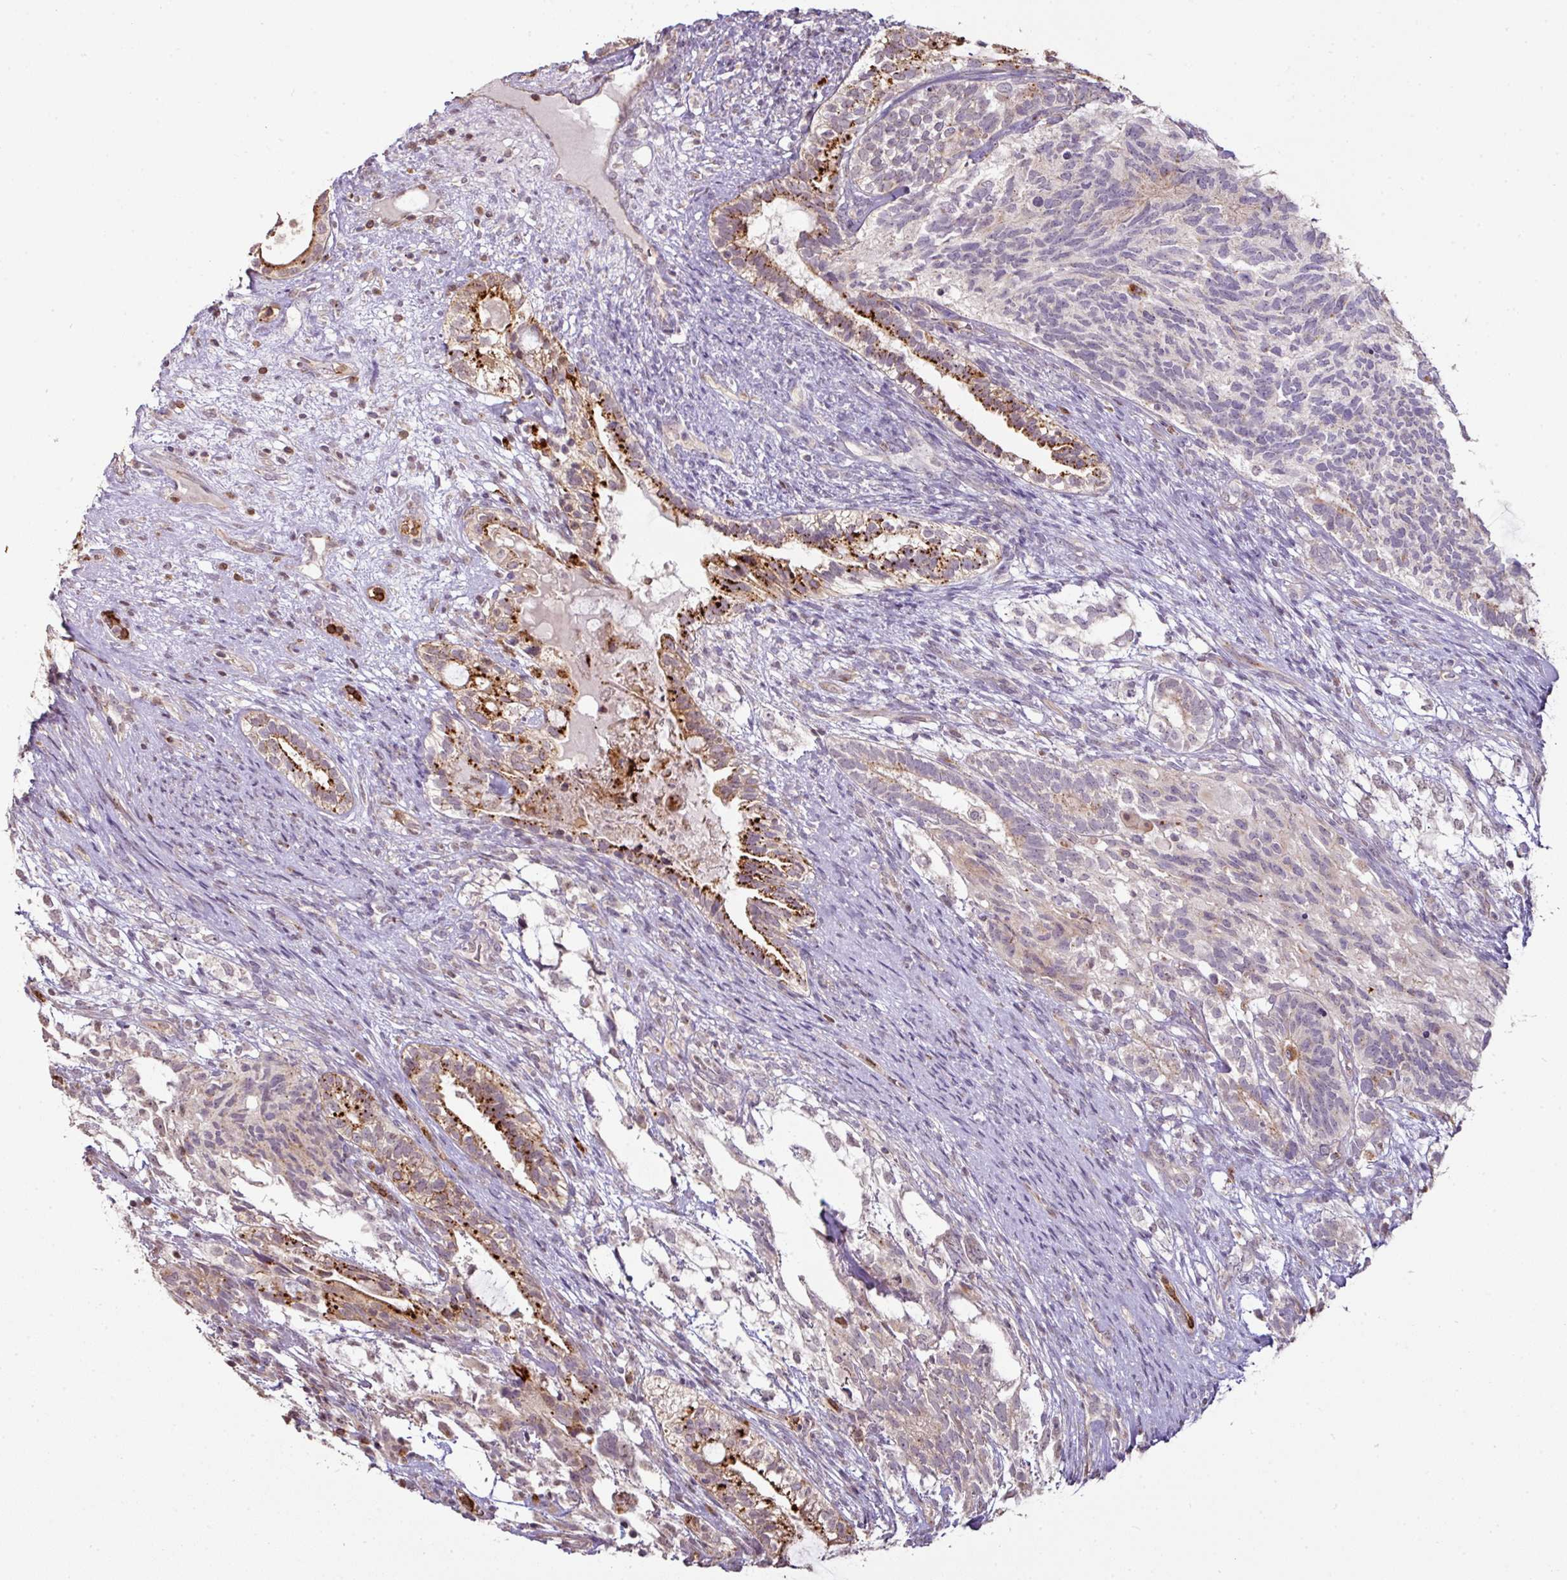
{"staining": {"intensity": "moderate", "quantity": "25%-75%", "location": "cytoplasmic/membranous"}, "tissue": "testis cancer", "cell_type": "Tumor cells", "image_type": "cancer", "snomed": [{"axis": "morphology", "description": "Seminoma, NOS"}, {"axis": "morphology", "description": "Carcinoma, Embryonal, NOS"}, {"axis": "topography", "description": "Testis"}], "caption": "Immunohistochemistry (IHC) image of neoplastic tissue: testis cancer stained using immunohistochemistry demonstrates medium levels of moderate protein expression localized specifically in the cytoplasmic/membranous of tumor cells, appearing as a cytoplasmic/membranous brown color.", "gene": "CXCR5", "patient": {"sex": "male", "age": 41}}